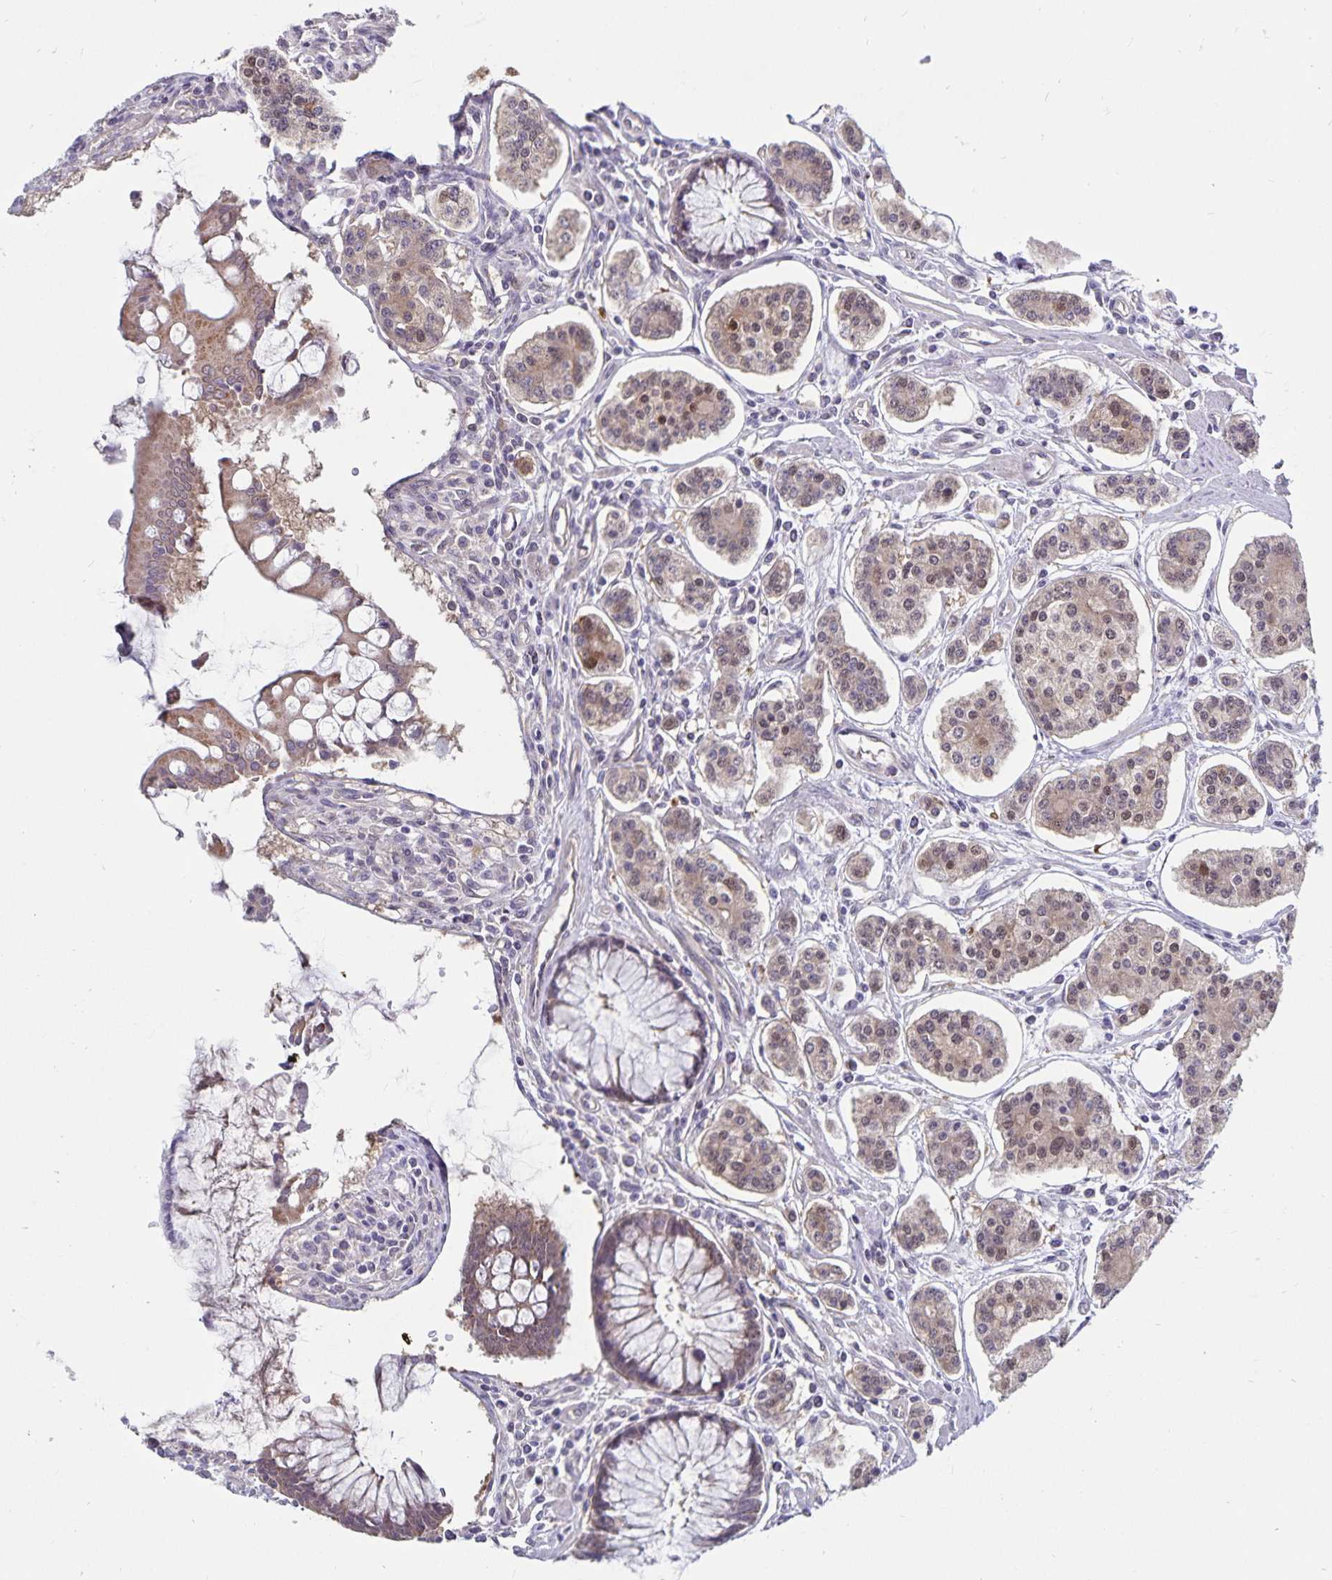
{"staining": {"intensity": "weak", "quantity": ">75%", "location": "cytoplasmic/membranous,nuclear"}, "tissue": "carcinoid", "cell_type": "Tumor cells", "image_type": "cancer", "snomed": [{"axis": "morphology", "description": "Carcinoid, malignant, NOS"}, {"axis": "topography", "description": "Small intestine"}], "caption": "Immunohistochemistry (IHC) histopathology image of neoplastic tissue: human carcinoid stained using immunohistochemistry (IHC) reveals low levels of weak protein expression localized specifically in the cytoplasmic/membranous and nuclear of tumor cells, appearing as a cytoplasmic/membranous and nuclear brown color.", "gene": "CDKN2B", "patient": {"sex": "female", "age": 65}}